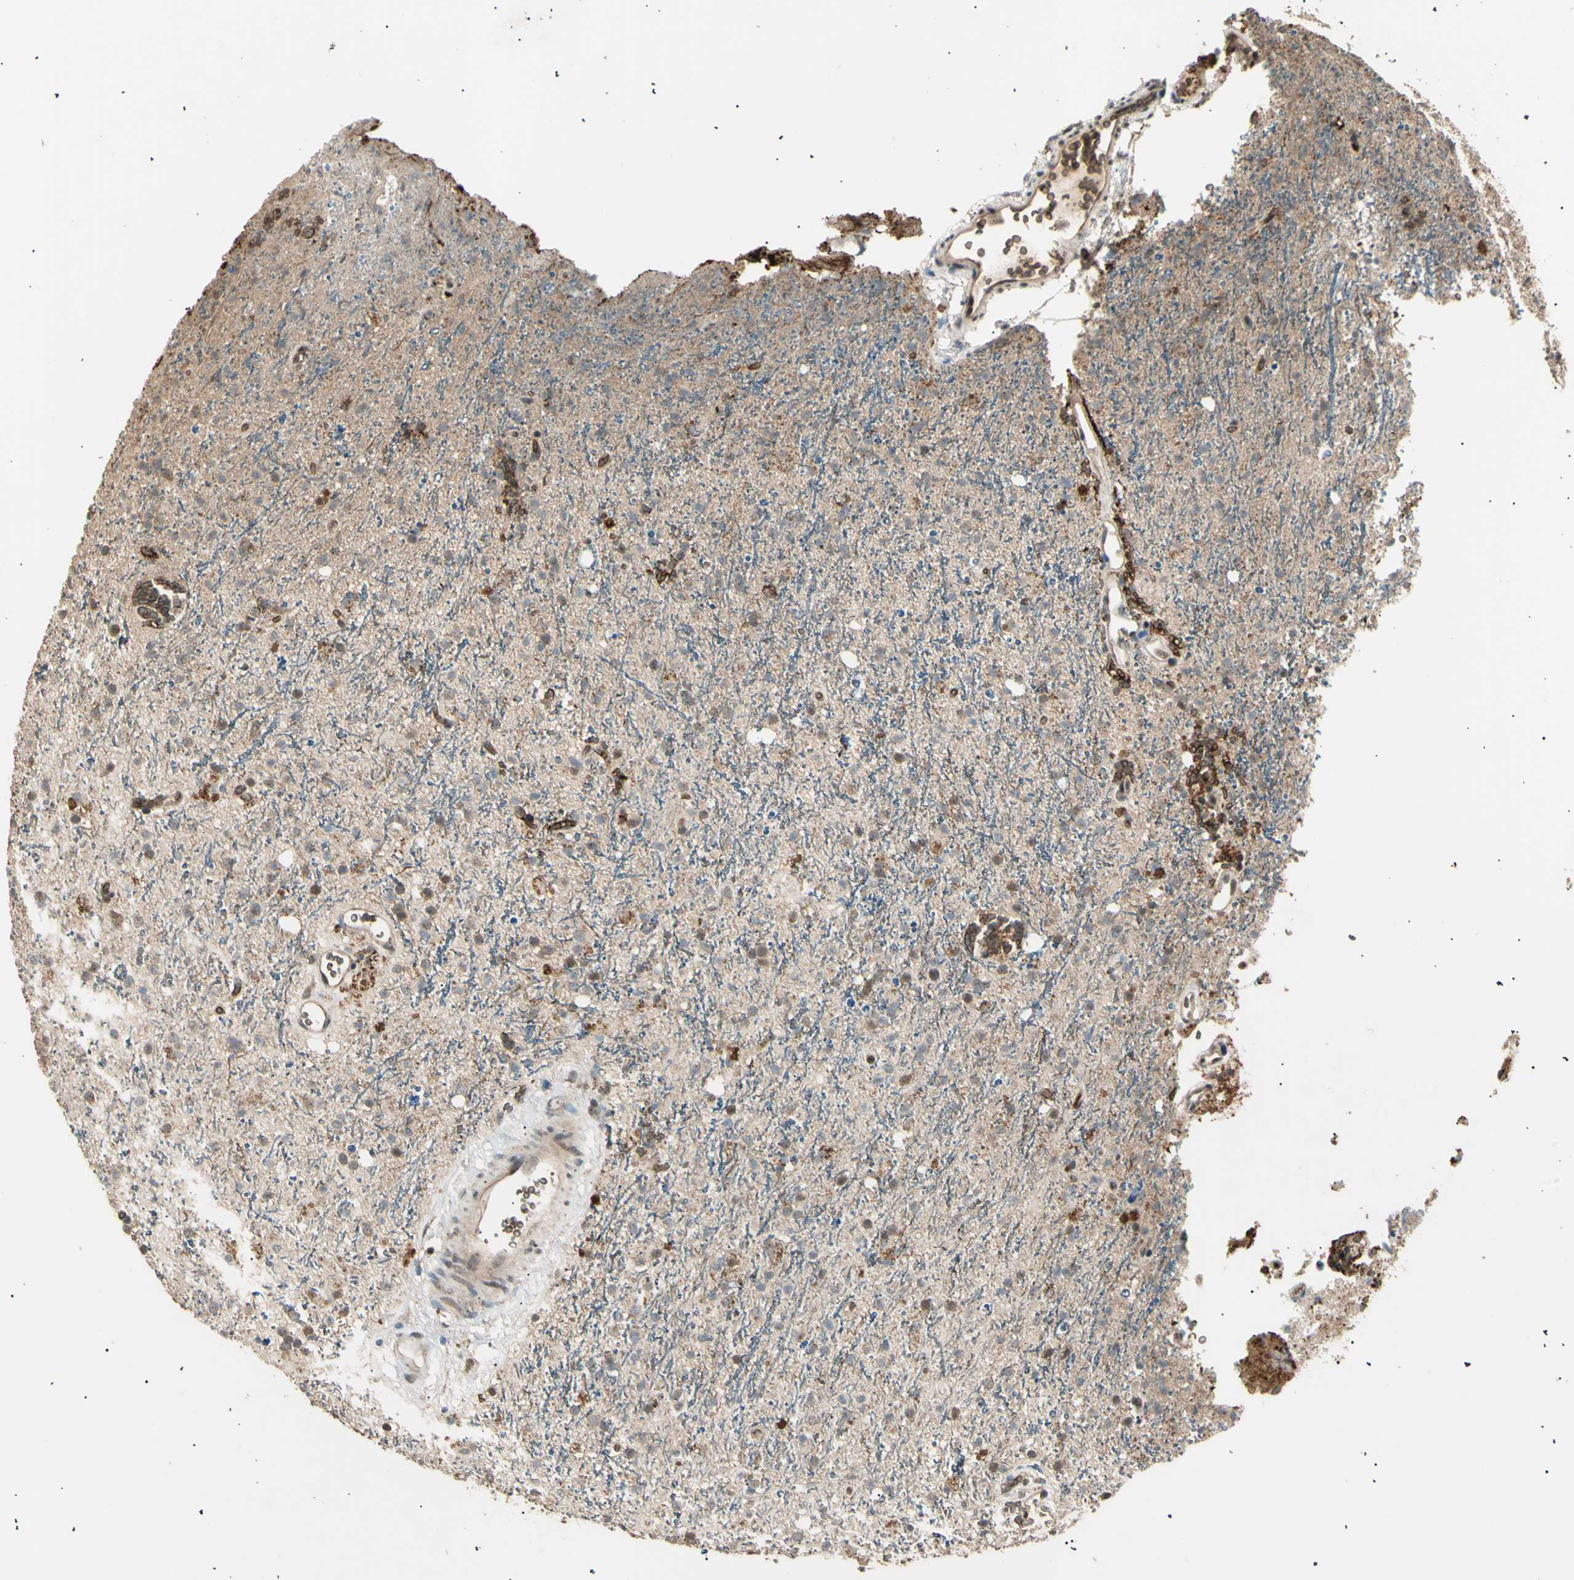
{"staining": {"intensity": "moderate", "quantity": "<25%", "location": "cytoplasmic/membranous,nuclear"}, "tissue": "glioma", "cell_type": "Tumor cells", "image_type": "cancer", "snomed": [{"axis": "morphology", "description": "Glioma, malignant, High grade"}, {"axis": "topography", "description": "Brain"}], "caption": "Tumor cells exhibit low levels of moderate cytoplasmic/membranous and nuclear expression in approximately <25% of cells in human malignant high-grade glioma.", "gene": "NUAK2", "patient": {"sex": "male", "age": 47}}